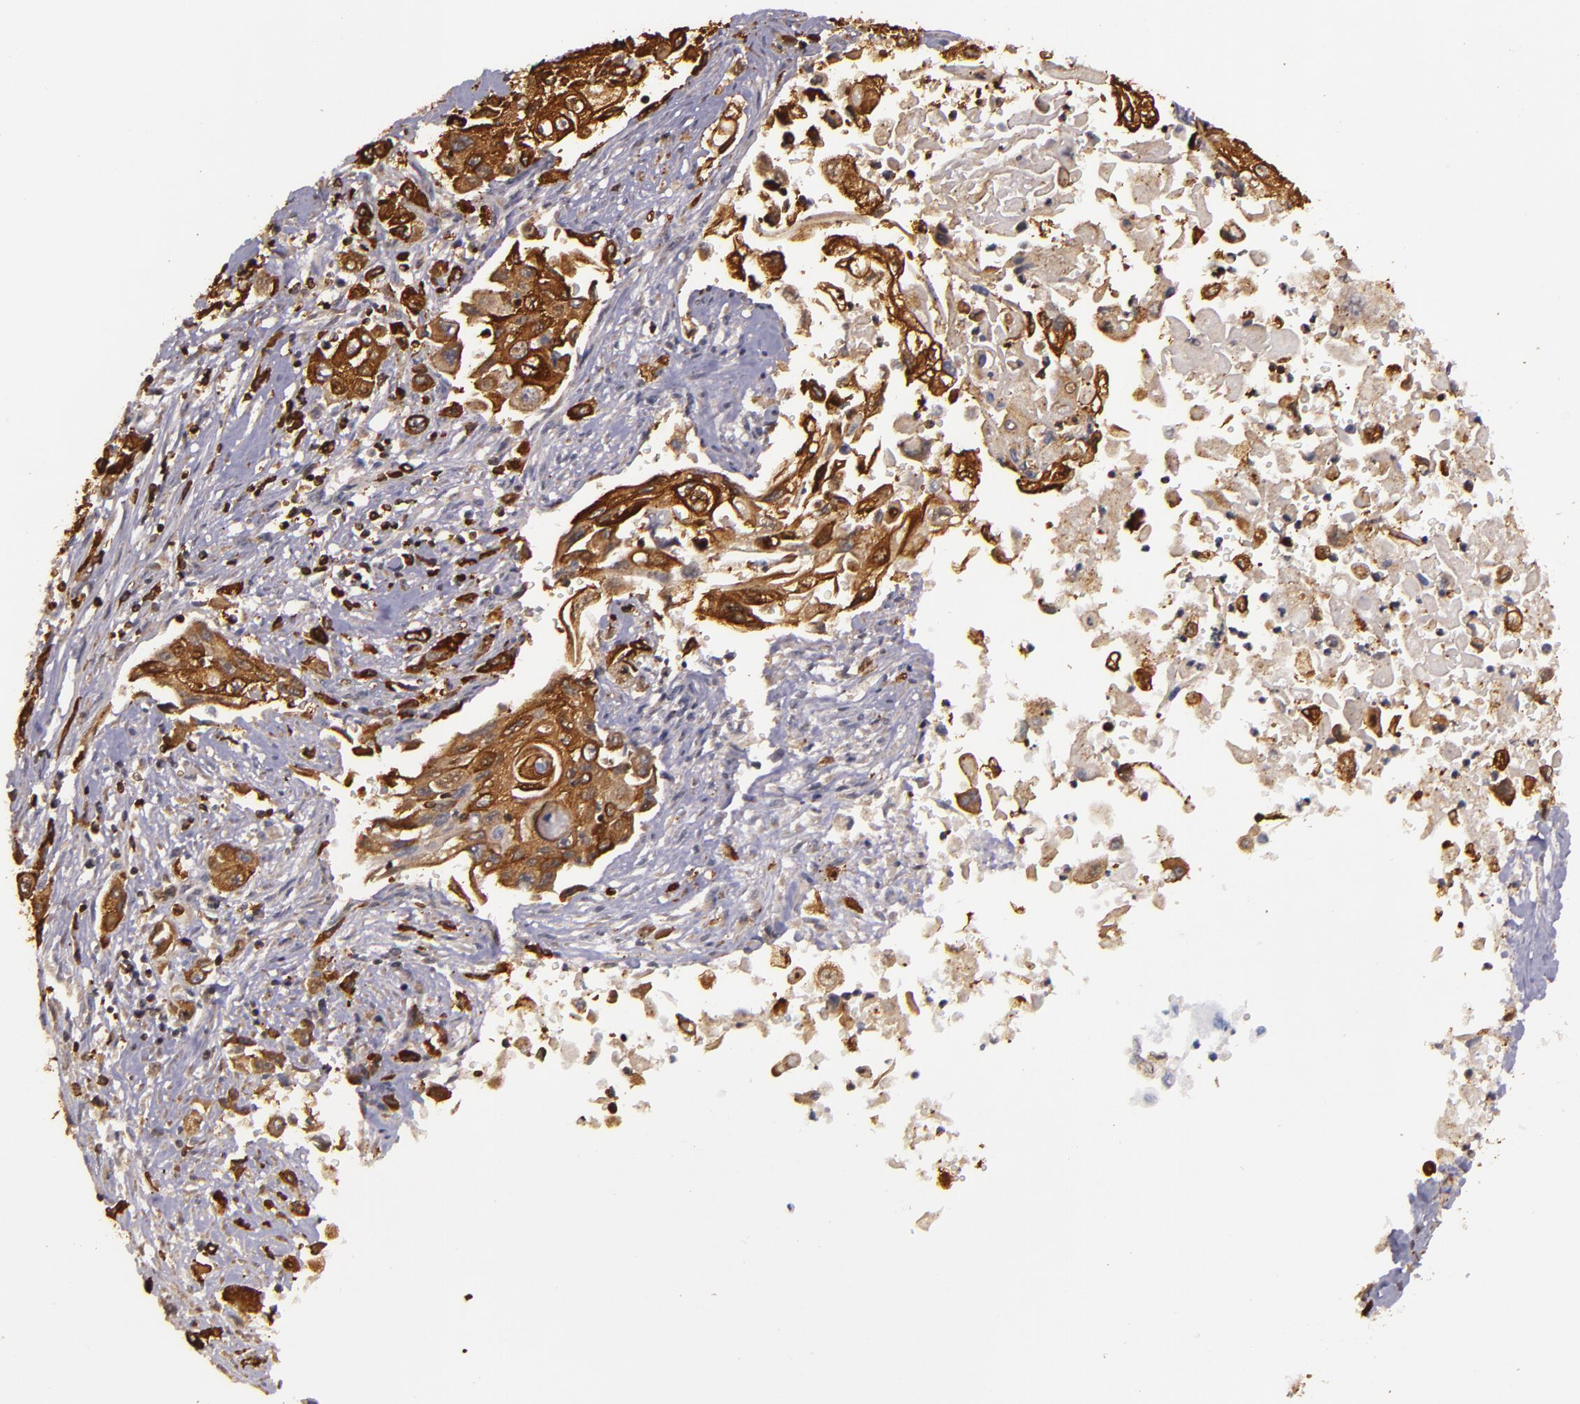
{"staining": {"intensity": "strong", "quantity": ">75%", "location": "cytoplasmic/membranous"}, "tissue": "pancreatic cancer", "cell_type": "Tumor cells", "image_type": "cancer", "snomed": [{"axis": "morphology", "description": "Adenocarcinoma, NOS"}, {"axis": "topography", "description": "Pancreas"}], "caption": "Protein staining shows strong cytoplasmic/membranous staining in about >75% of tumor cells in adenocarcinoma (pancreatic).", "gene": "SLC9A3R1", "patient": {"sex": "male", "age": 70}}